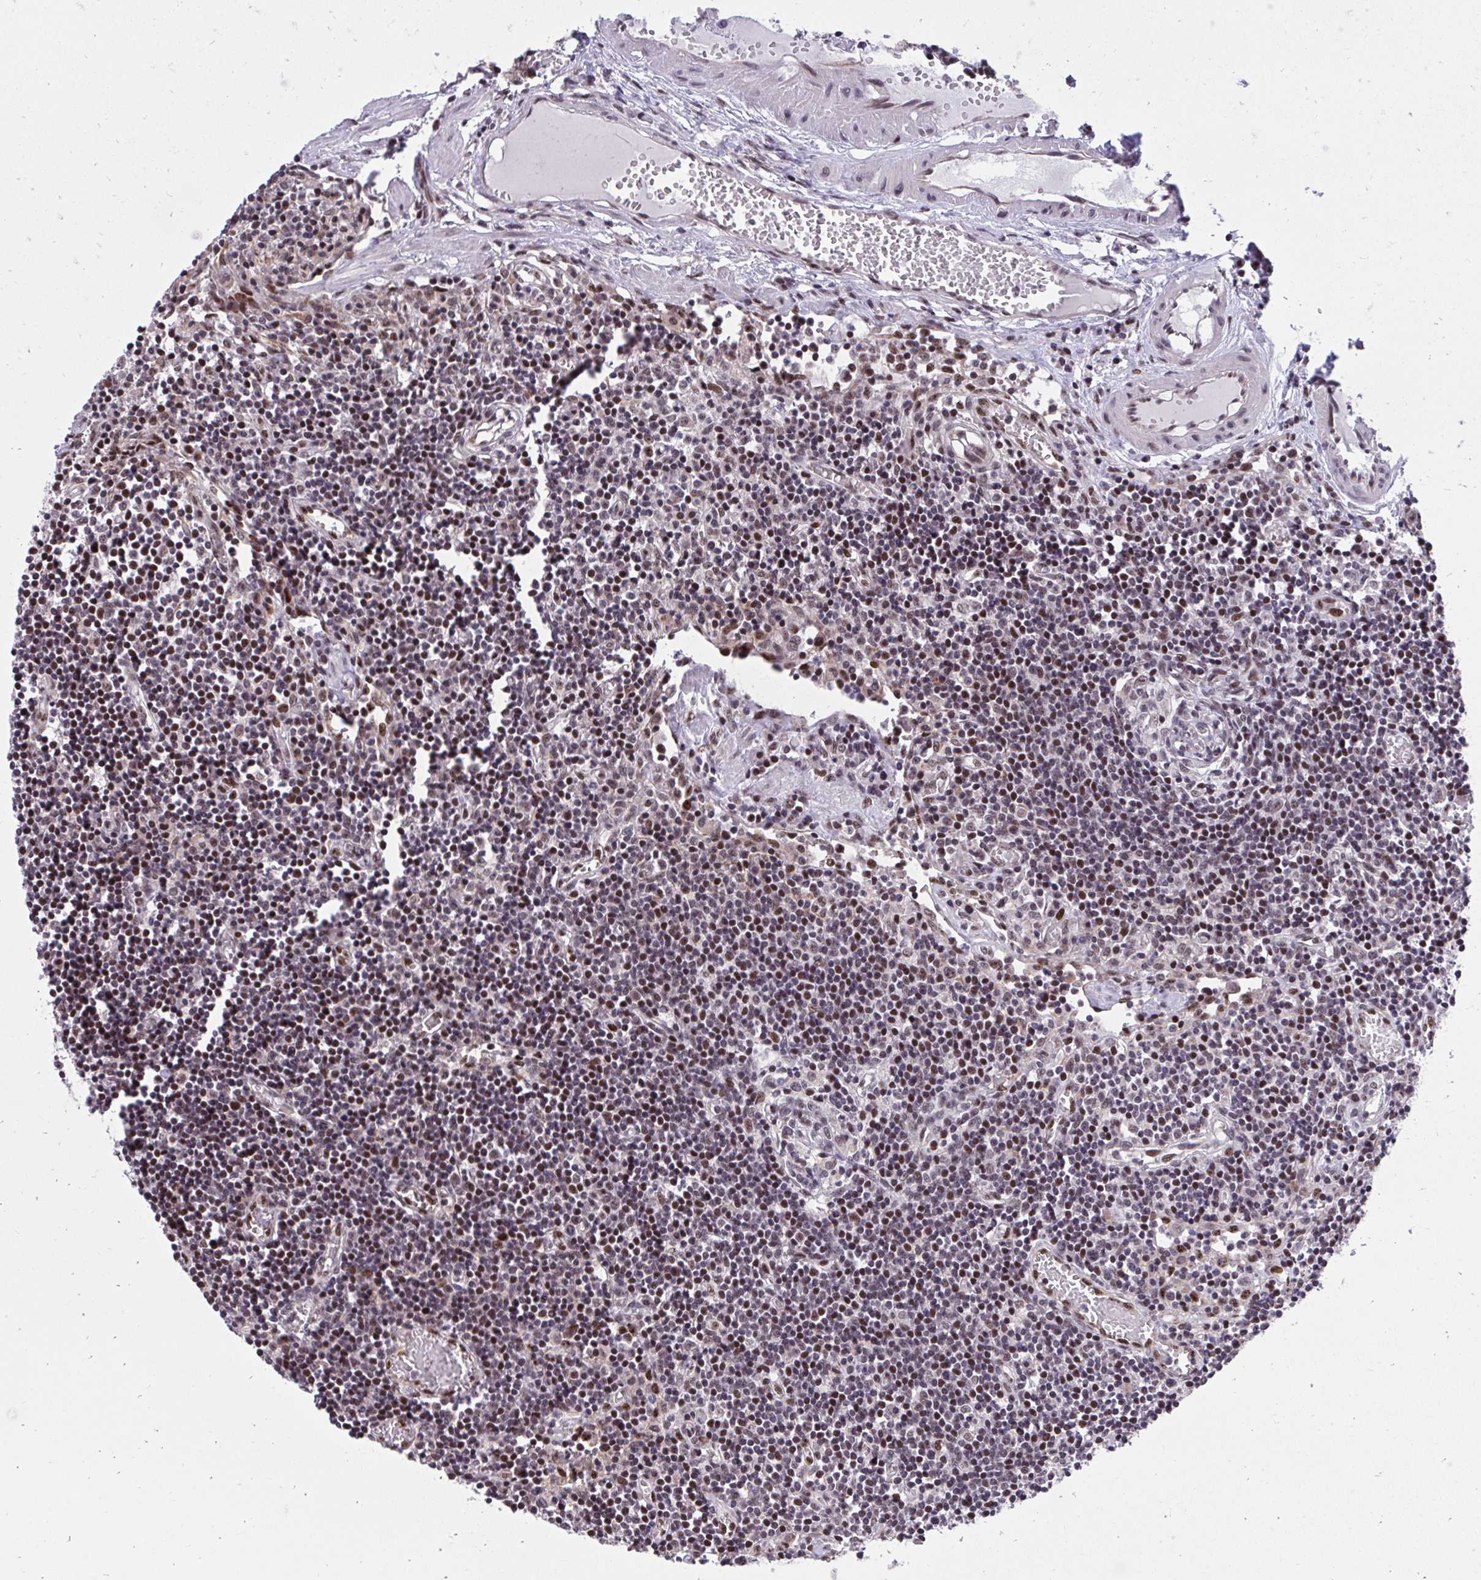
{"staining": {"intensity": "strong", "quantity": "25%-75%", "location": "nuclear"}, "tissue": "lymph node", "cell_type": "Non-germinal center cells", "image_type": "normal", "snomed": [{"axis": "morphology", "description": "Normal tissue, NOS"}, {"axis": "topography", "description": "Lymph node"}], "caption": "This is a photomicrograph of immunohistochemistry (IHC) staining of benign lymph node, which shows strong expression in the nuclear of non-germinal center cells.", "gene": "HOXA4", "patient": {"sex": "male", "age": 66}}